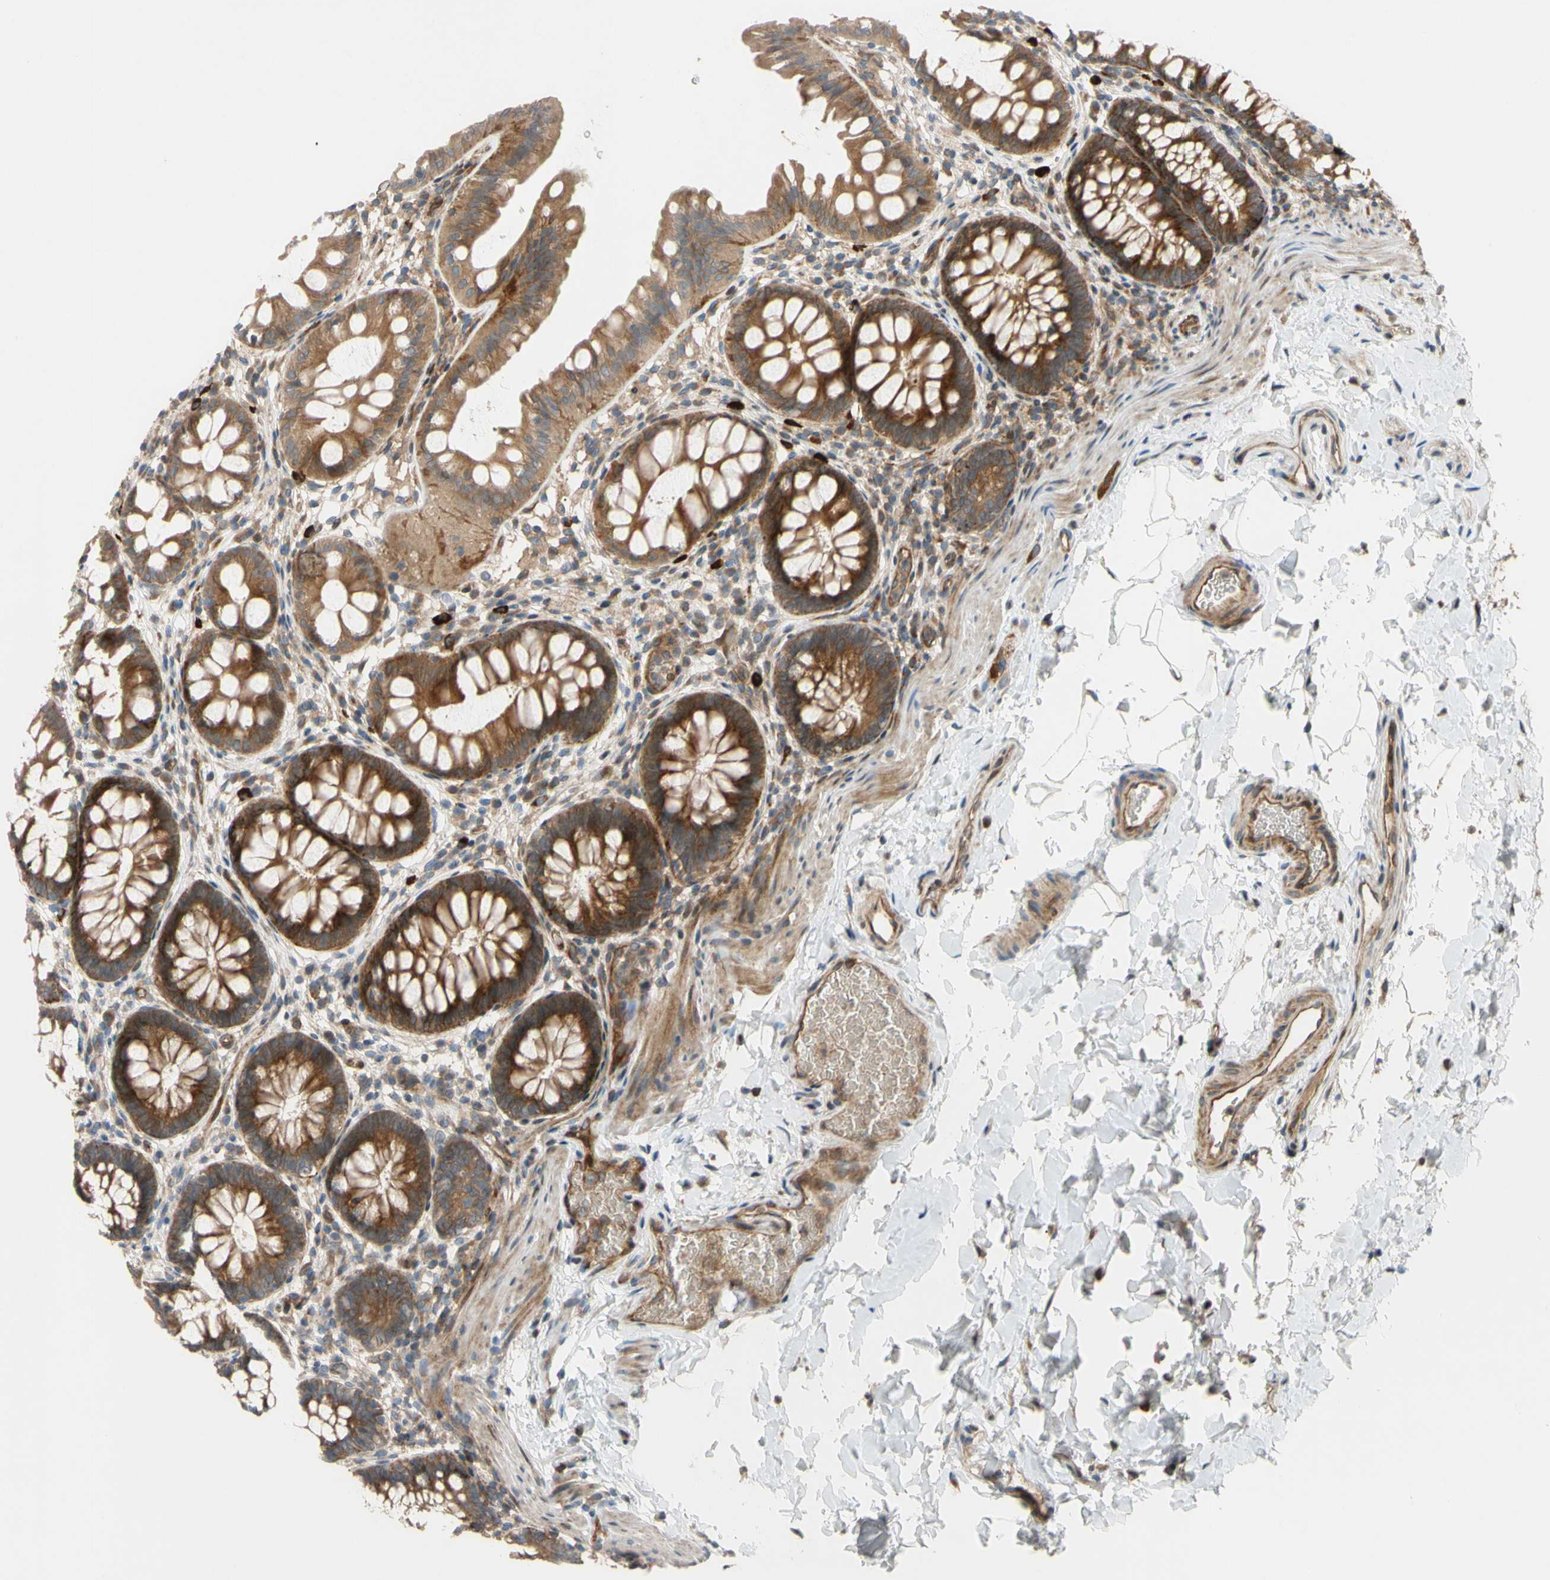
{"staining": {"intensity": "strong", "quantity": ">75%", "location": "cytoplasmic/membranous"}, "tissue": "rectum", "cell_type": "Glandular cells", "image_type": "normal", "snomed": [{"axis": "morphology", "description": "Normal tissue, NOS"}, {"axis": "topography", "description": "Rectum"}], "caption": "Protein expression by immunohistochemistry demonstrates strong cytoplasmic/membranous positivity in about >75% of glandular cells in unremarkable rectum.", "gene": "SPTLC1", "patient": {"sex": "female", "age": 24}}